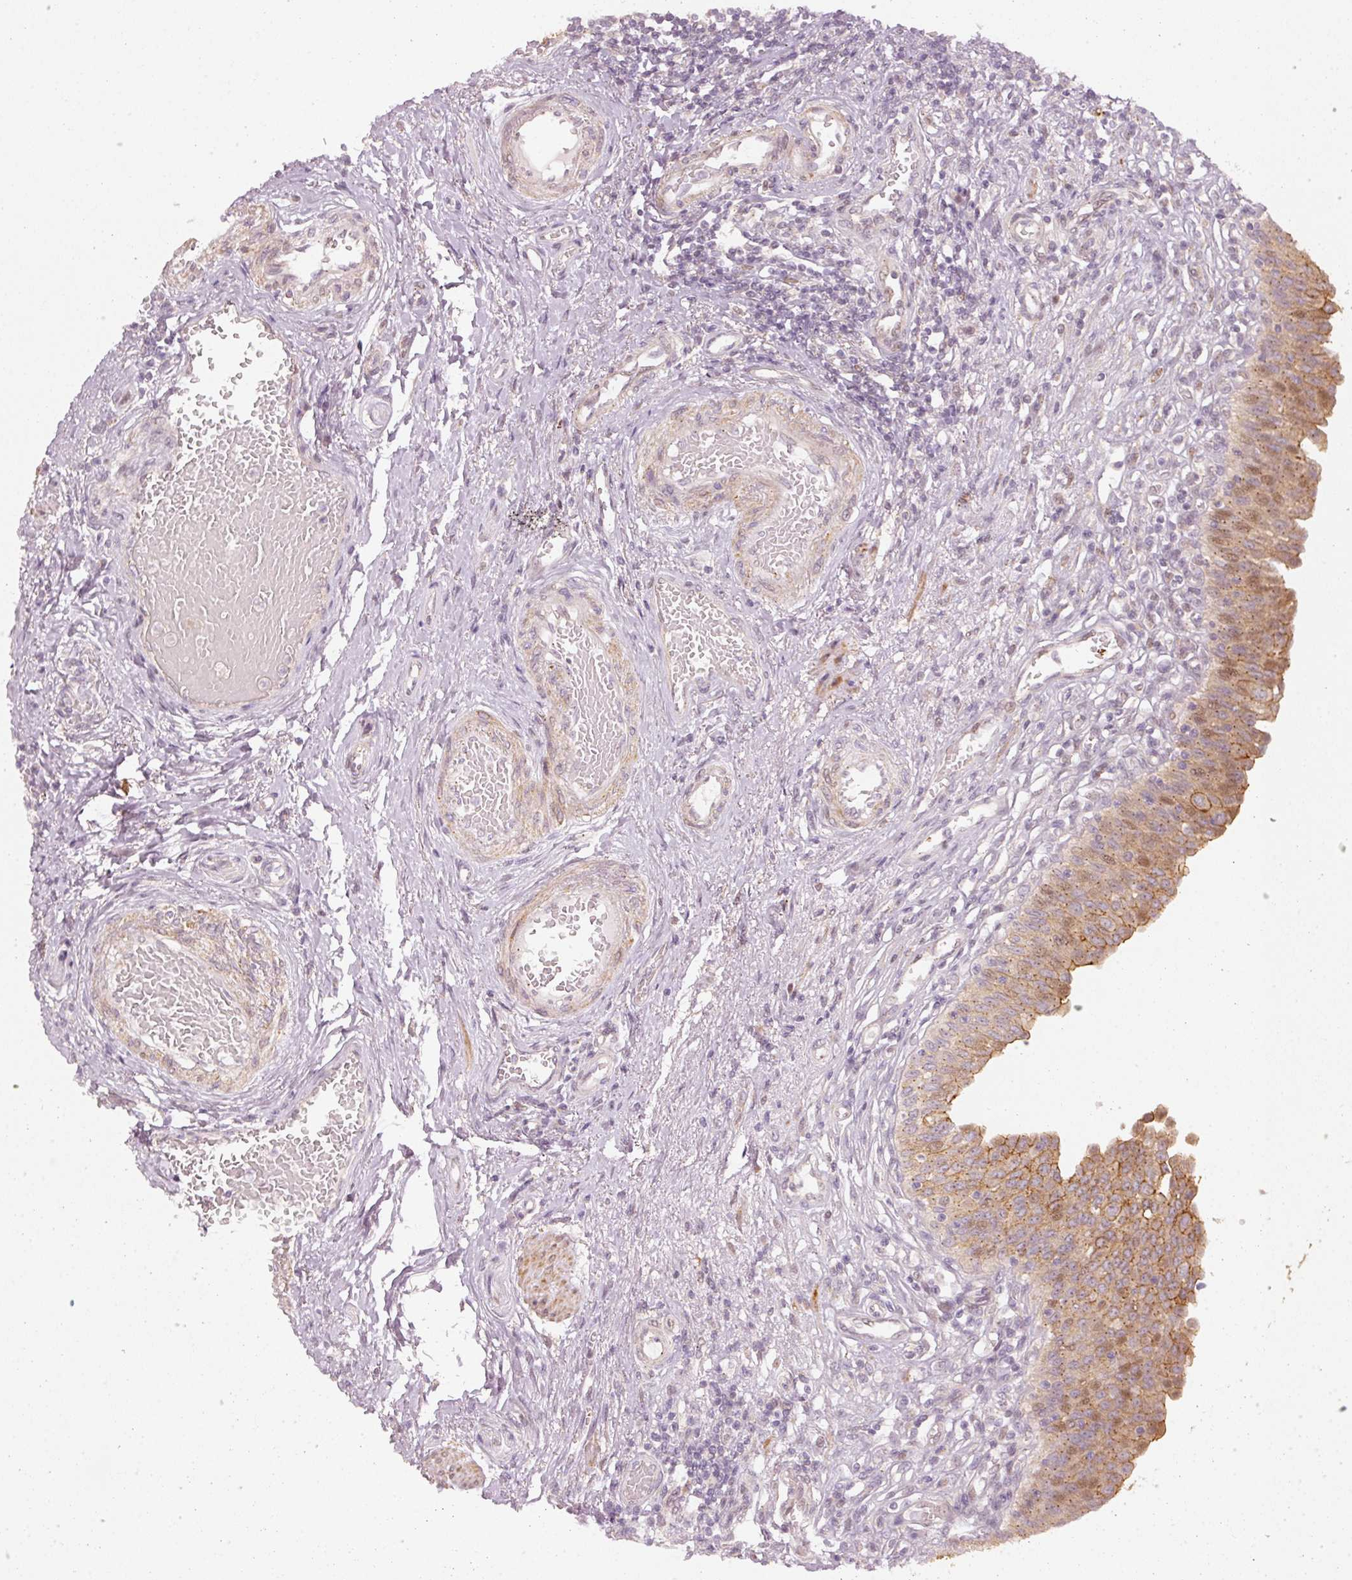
{"staining": {"intensity": "strong", "quantity": "25%-75%", "location": "cytoplasmic/membranous,nuclear"}, "tissue": "urinary bladder", "cell_type": "Urothelial cells", "image_type": "normal", "snomed": [{"axis": "morphology", "description": "Normal tissue, NOS"}, {"axis": "topography", "description": "Urinary bladder"}], "caption": "This photomicrograph reveals IHC staining of normal urinary bladder, with high strong cytoplasmic/membranous,nuclear expression in approximately 25%-75% of urothelial cells.", "gene": "DAPP1", "patient": {"sex": "male", "age": 71}}